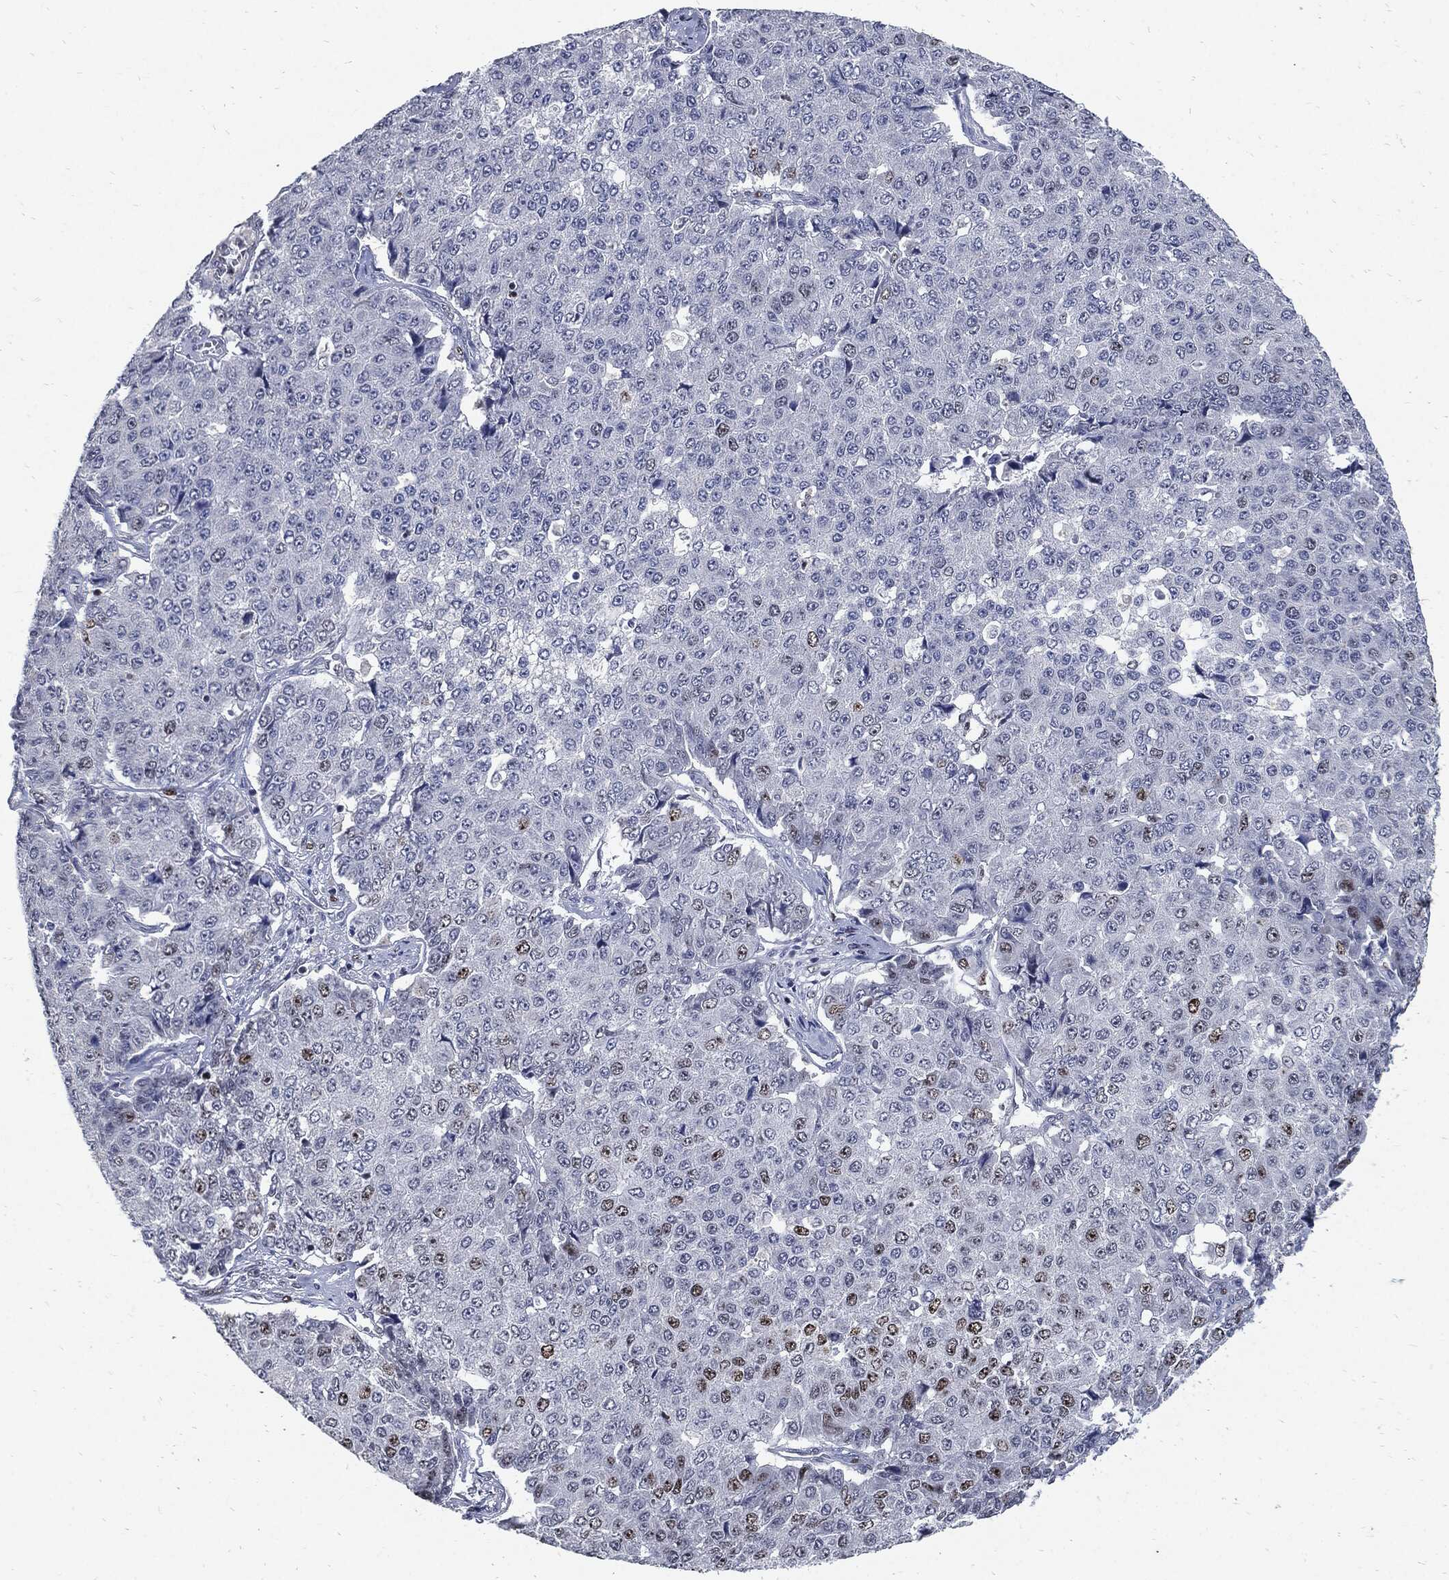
{"staining": {"intensity": "moderate", "quantity": "<25%", "location": "nuclear"}, "tissue": "pancreatic cancer", "cell_type": "Tumor cells", "image_type": "cancer", "snomed": [{"axis": "morphology", "description": "Normal tissue, NOS"}, {"axis": "morphology", "description": "Adenocarcinoma, NOS"}, {"axis": "topography", "description": "Pancreas"}, {"axis": "topography", "description": "Duodenum"}], "caption": "Pancreatic cancer (adenocarcinoma) was stained to show a protein in brown. There is low levels of moderate nuclear positivity in about <25% of tumor cells.", "gene": "NBN", "patient": {"sex": "male", "age": 50}}